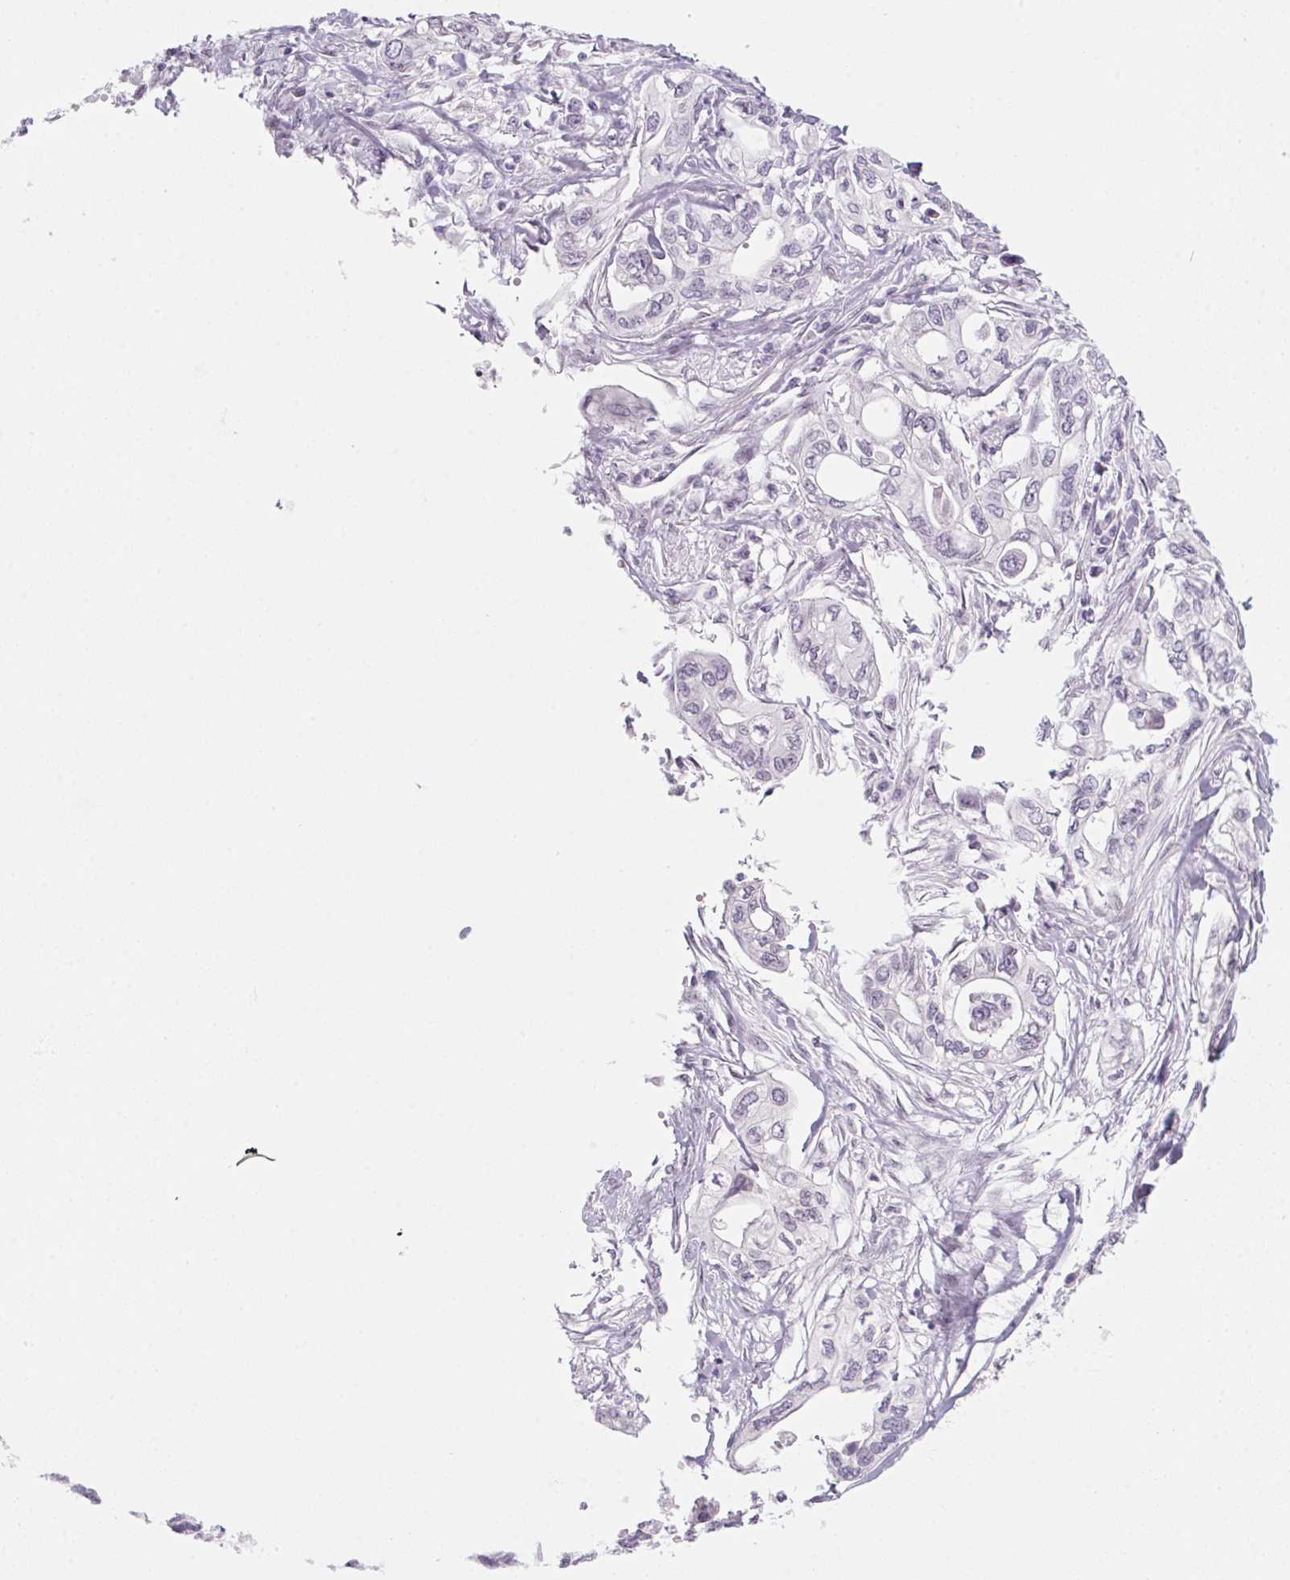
{"staining": {"intensity": "negative", "quantity": "none", "location": "none"}, "tissue": "pancreatic cancer", "cell_type": "Tumor cells", "image_type": "cancer", "snomed": [{"axis": "morphology", "description": "Adenocarcinoma, NOS"}, {"axis": "topography", "description": "Pancreas"}], "caption": "Tumor cells are negative for protein expression in human pancreatic adenocarcinoma.", "gene": "KCNQ2", "patient": {"sex": "male", "age": 68}}